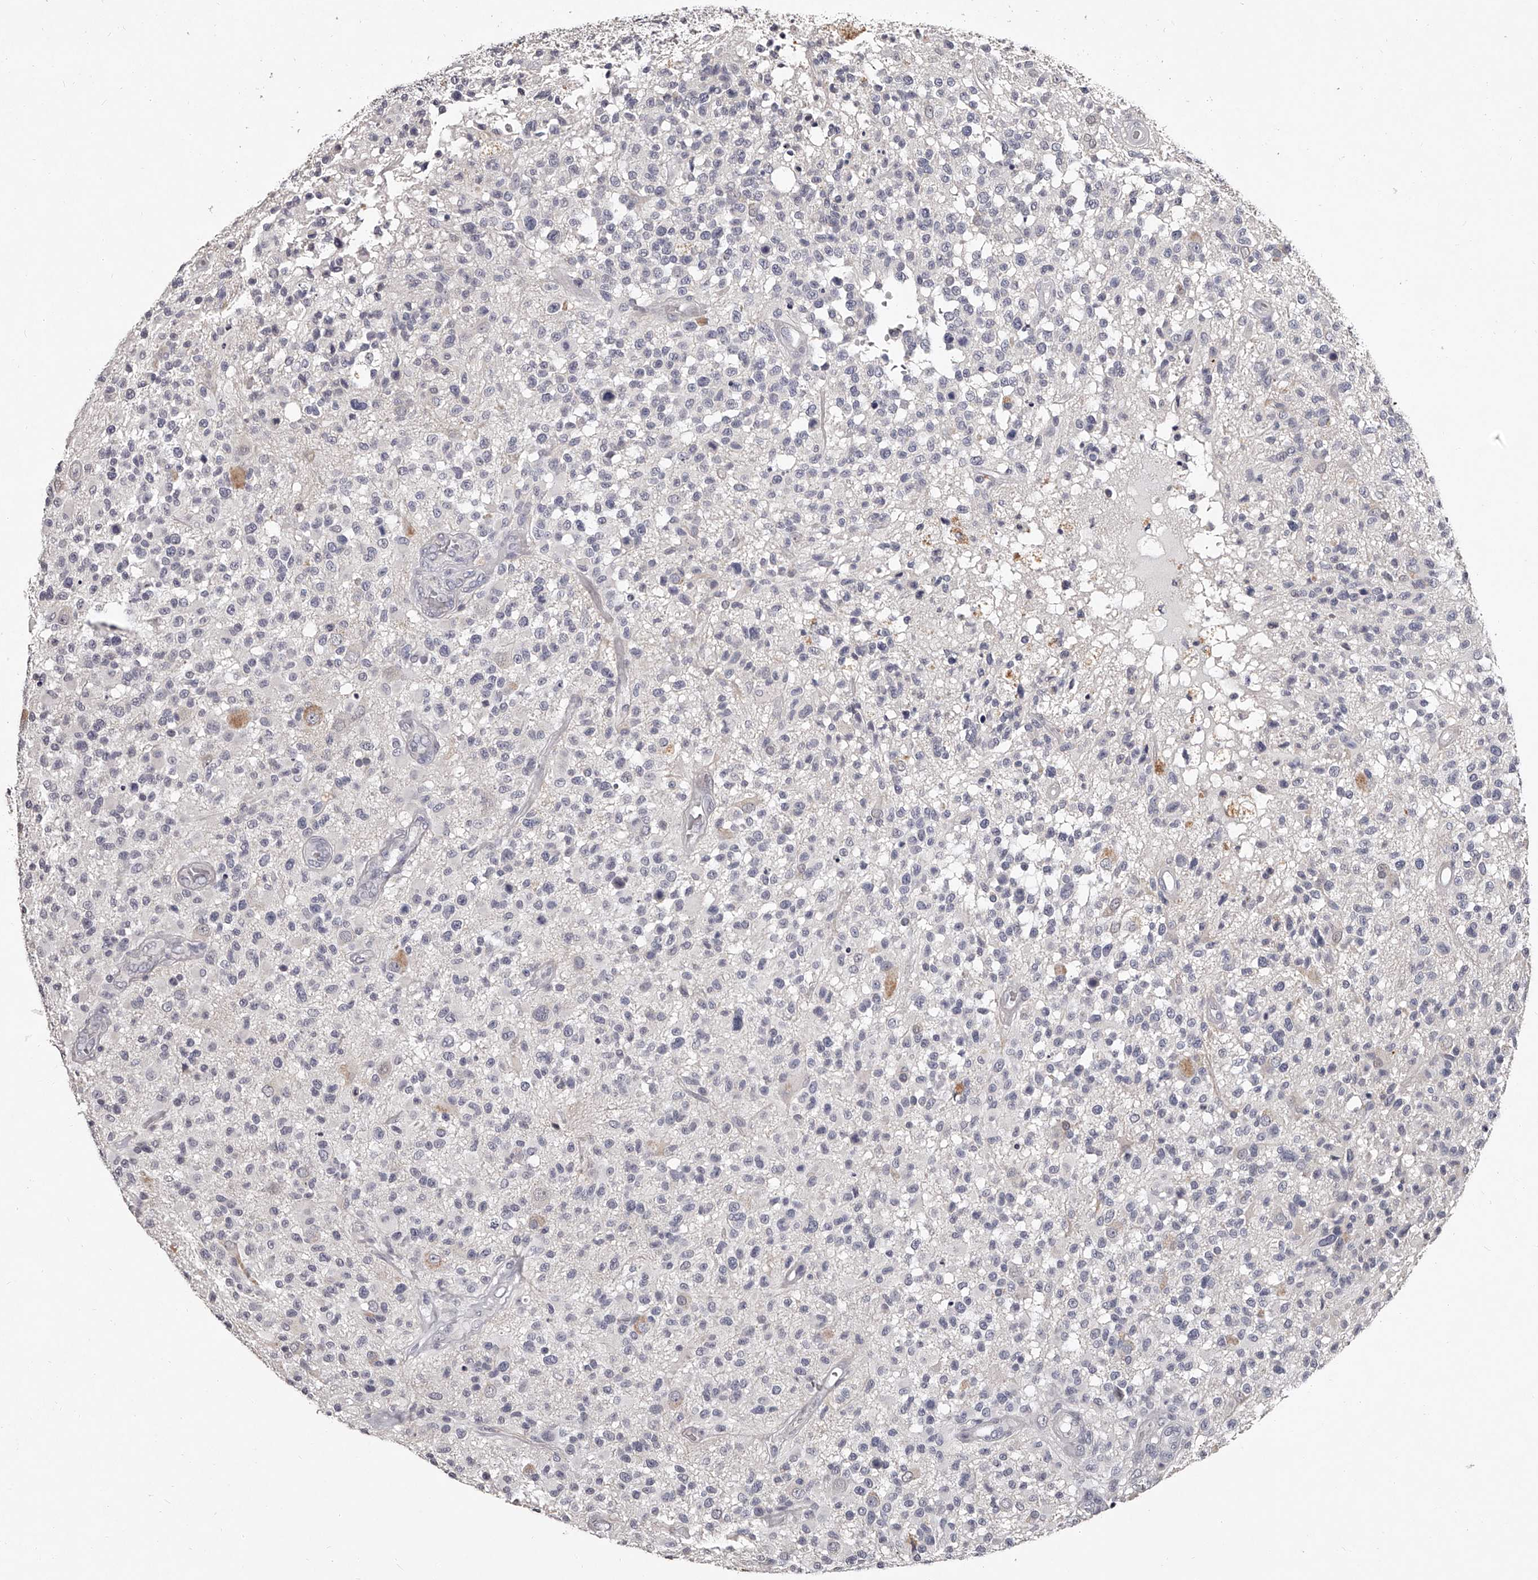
{"staining": {"intensity": "negative", "quantity": "none", "location": "none"}, "tissue": "glioma", "cell_type": "Tumor cells", "image_type": "cancer", "snomed": [{"axis": "morphology", "description": "Glioma, malignant, High grade"}, {"axis": "morphology", "description": "Glioblastoma, NOS"}, {"axis": "topography", "description": "Brain"}], "caption": "This is an immunohistochemistry micrograph of malignant glioma (high-grade). There is no positivity in tumor cells.", "gene": "NT5DC1", "patient": {"sex": "male", "age": 60}}